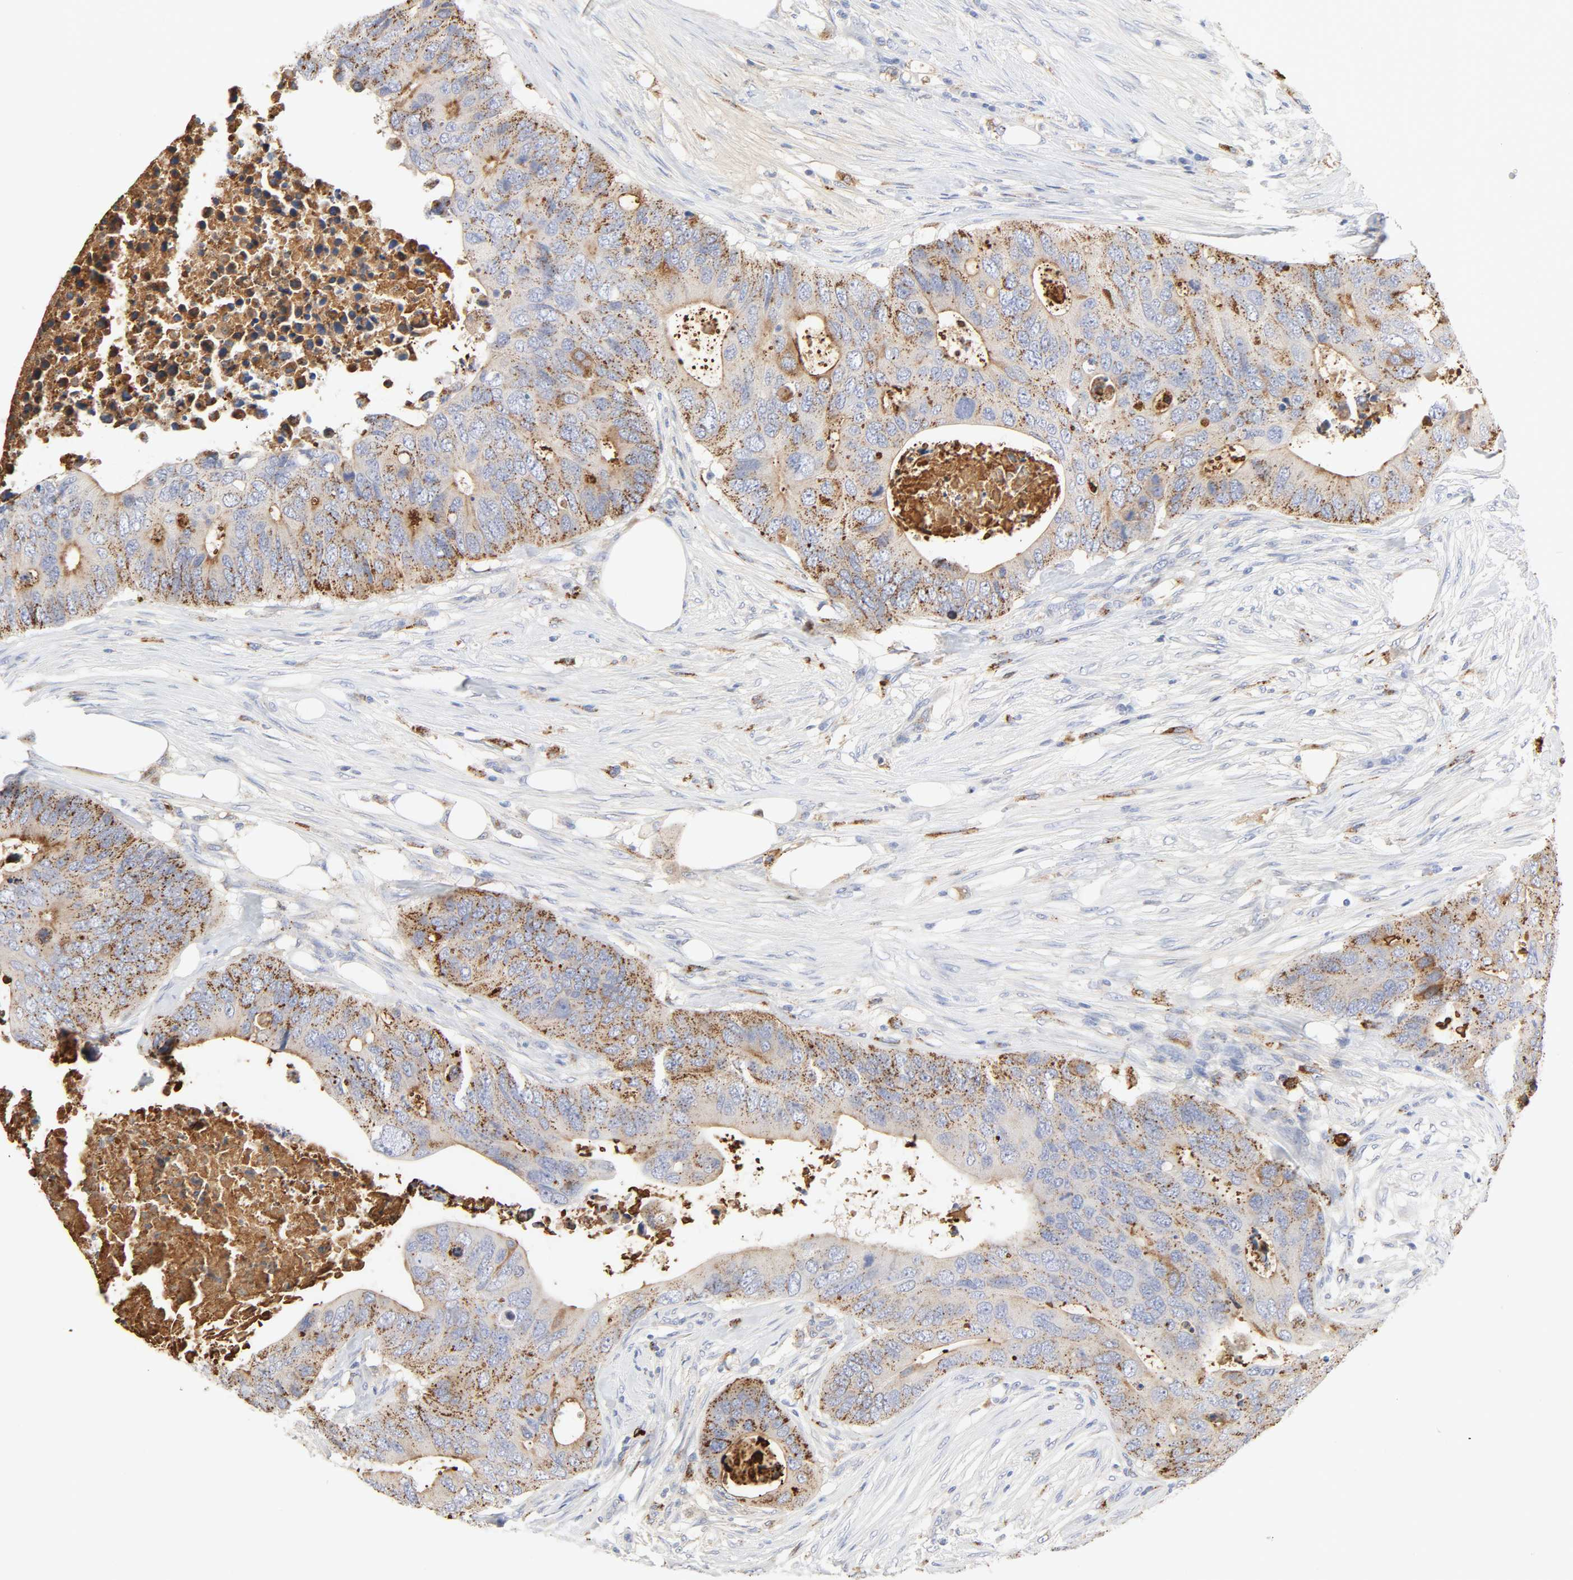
{"staining": {"intensity": "moderate", "quantity": ">75%", "location": "cytoplasmic/membranous"}, "tissue": "colorectal cancer", "cell_type": "Tumor cells", "image_type": "cancer", "snomed": [{"axis": "morphology", "description": "Adenocarcinoma, NOS"}, {"axis": "topography", "description": "Colon"}], "caption": "Immunohistochemistry (DAB (3,3'-diaminobenzidine)) staining of human colorectal cancer exhibits moderate cytoplasmic/membranous protein positivity in about >75% of tumor cells.", "gene": "MAGEB17", "patient": {"sex": "male", "age": 71}}